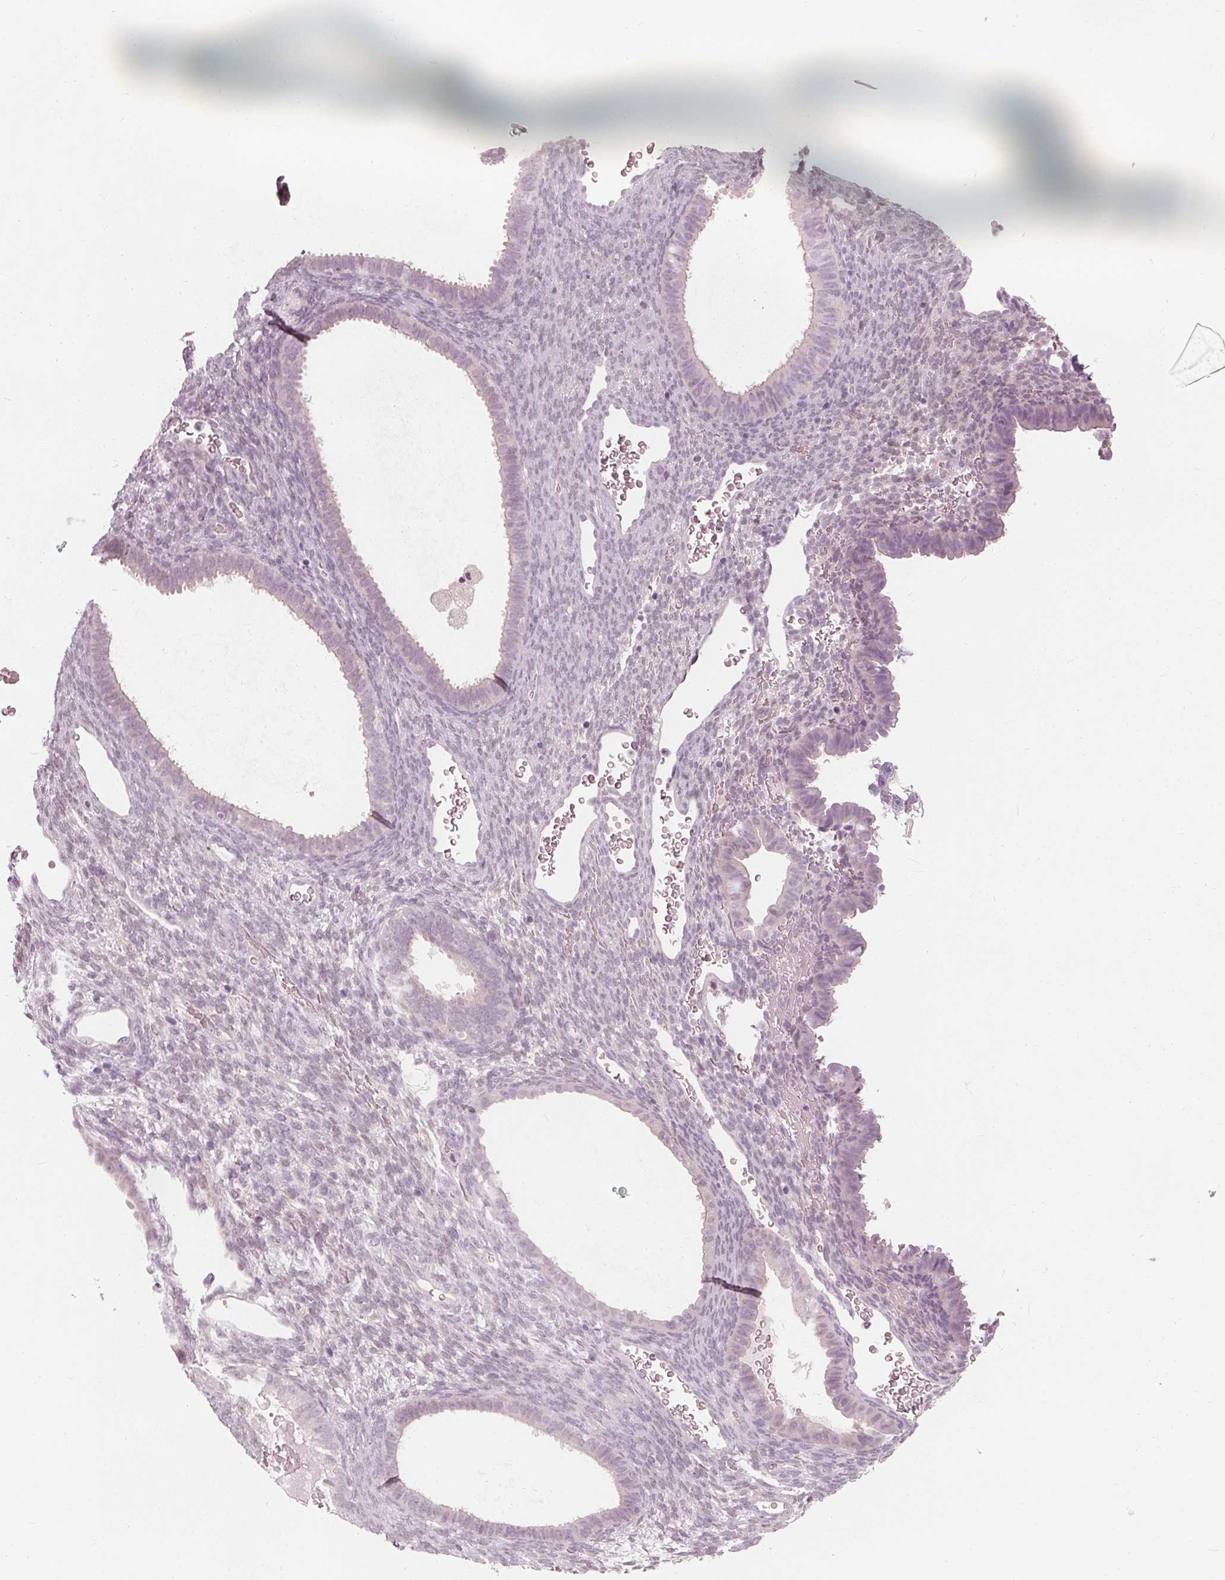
{"staining": {"intensity": "negative", "quantity": "none", "location": "none"}, "tissue": "endometrium", "cell_type": "Cells in endometrial stroma", "image_type": "normal", "snomed": [{"axis": "morphology", "description": "Normal tissue, NOS"}, {"axis": "topography", "description": "Endometrium"}], "caption": "Immunohistochemical staining of normal endometrium reveals no significant expression in cells in endometrial stroma. The staining is performed using DAB brown chromogen with nuclei counter-stained in using hematoxylin.", "gene": "SAT2", "patient": {"sex": "female", "age": 34}}